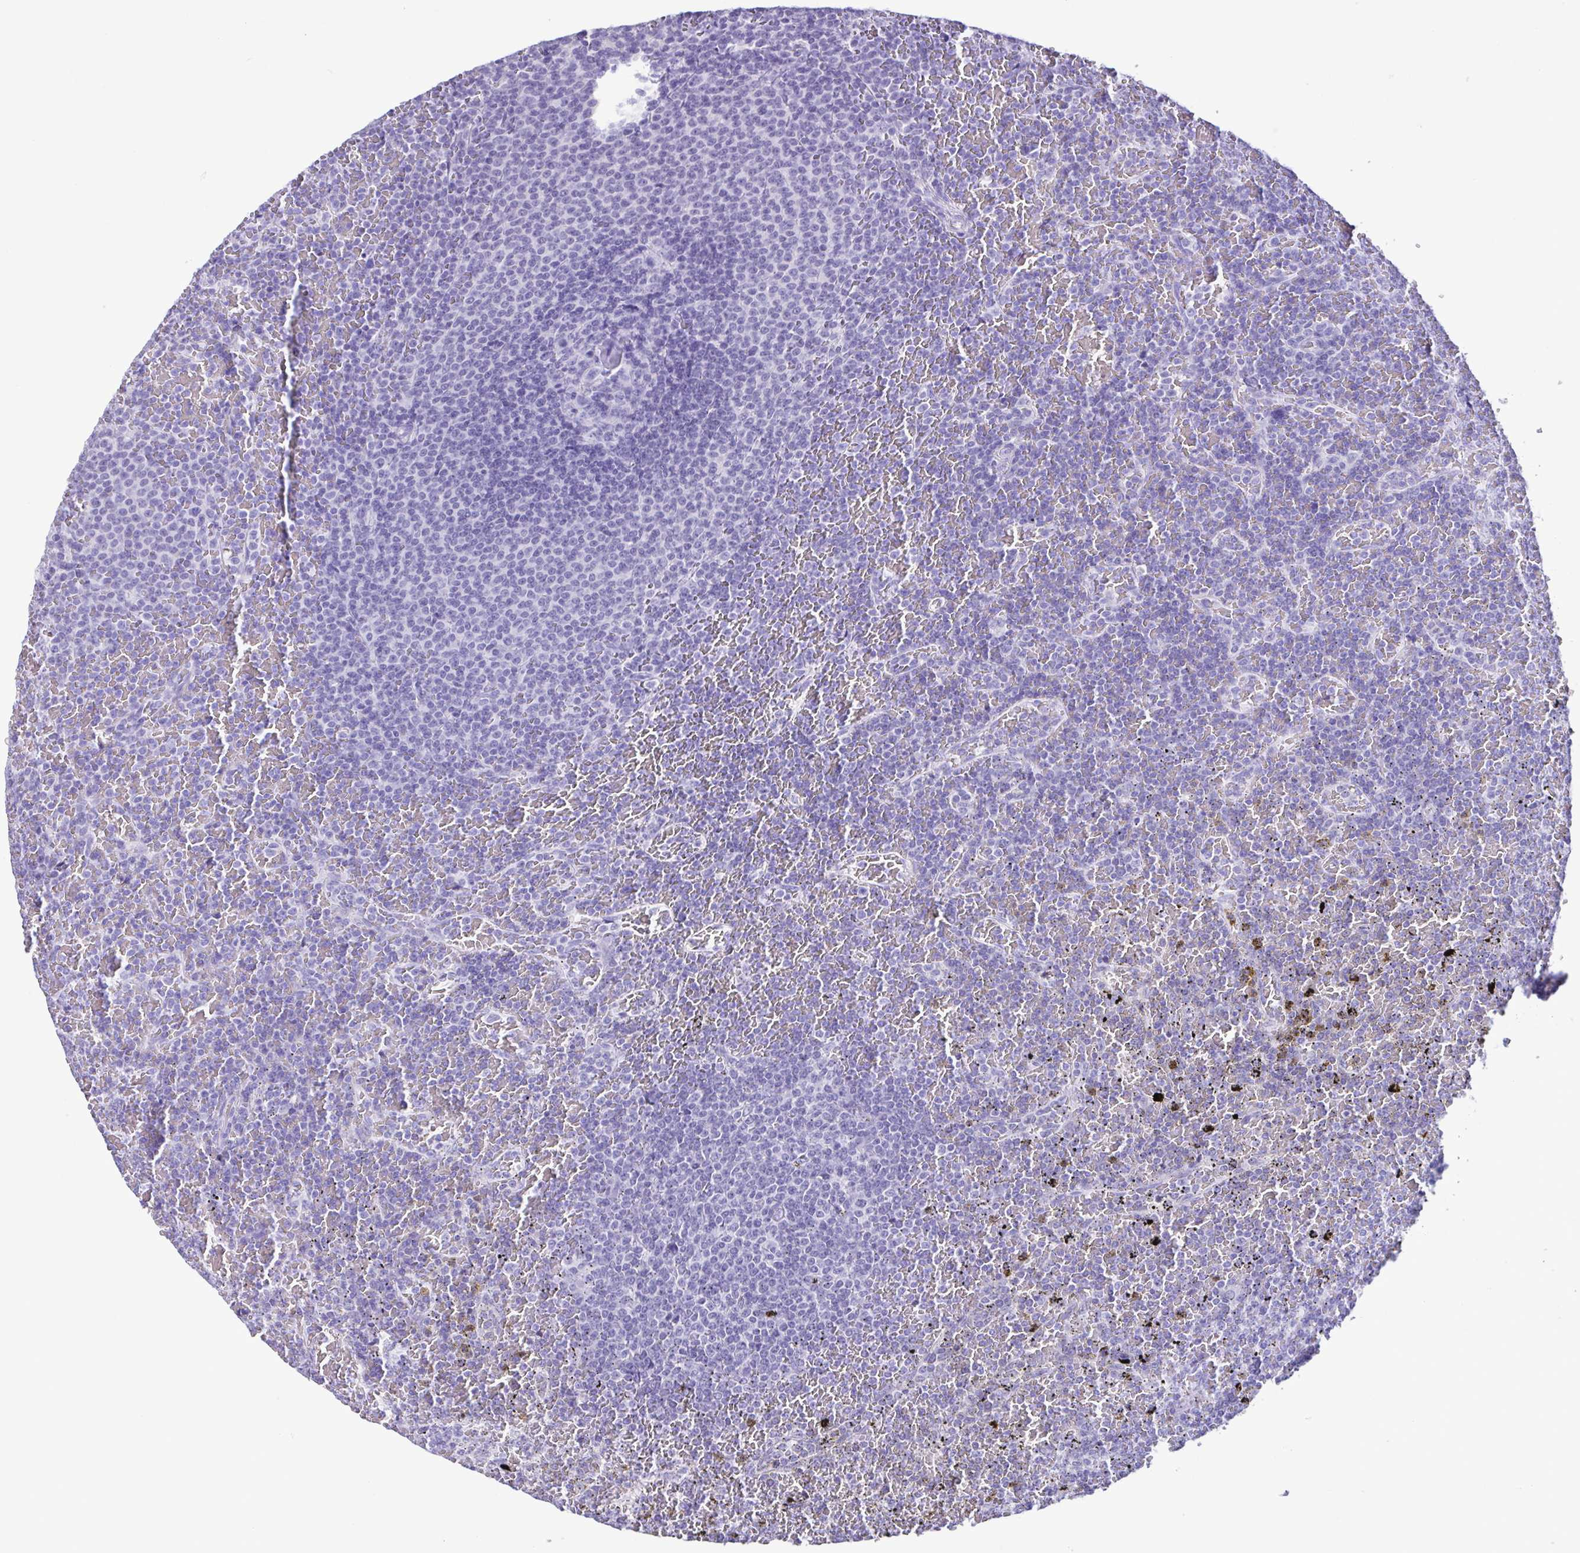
{"staining": {"intensity": "negative", "quantity": "none", "location": "none"}, "tissue": "lymphoma", "cell_type": "Tumor cells", "image_type": "cancer", "snomed": [{"axis": "morphology", "description": "Malignant lymphoma, non-Hodgkin's type, Low grade"}, {"axis": "topography", "description": "Spleen"}], "caption": "The histopathology image shows no staining of tumor cells in lymphoma. Nuclei are stained in blue.", "gene": "CBY2", "patient": {"sex": "female", "age": 77}}